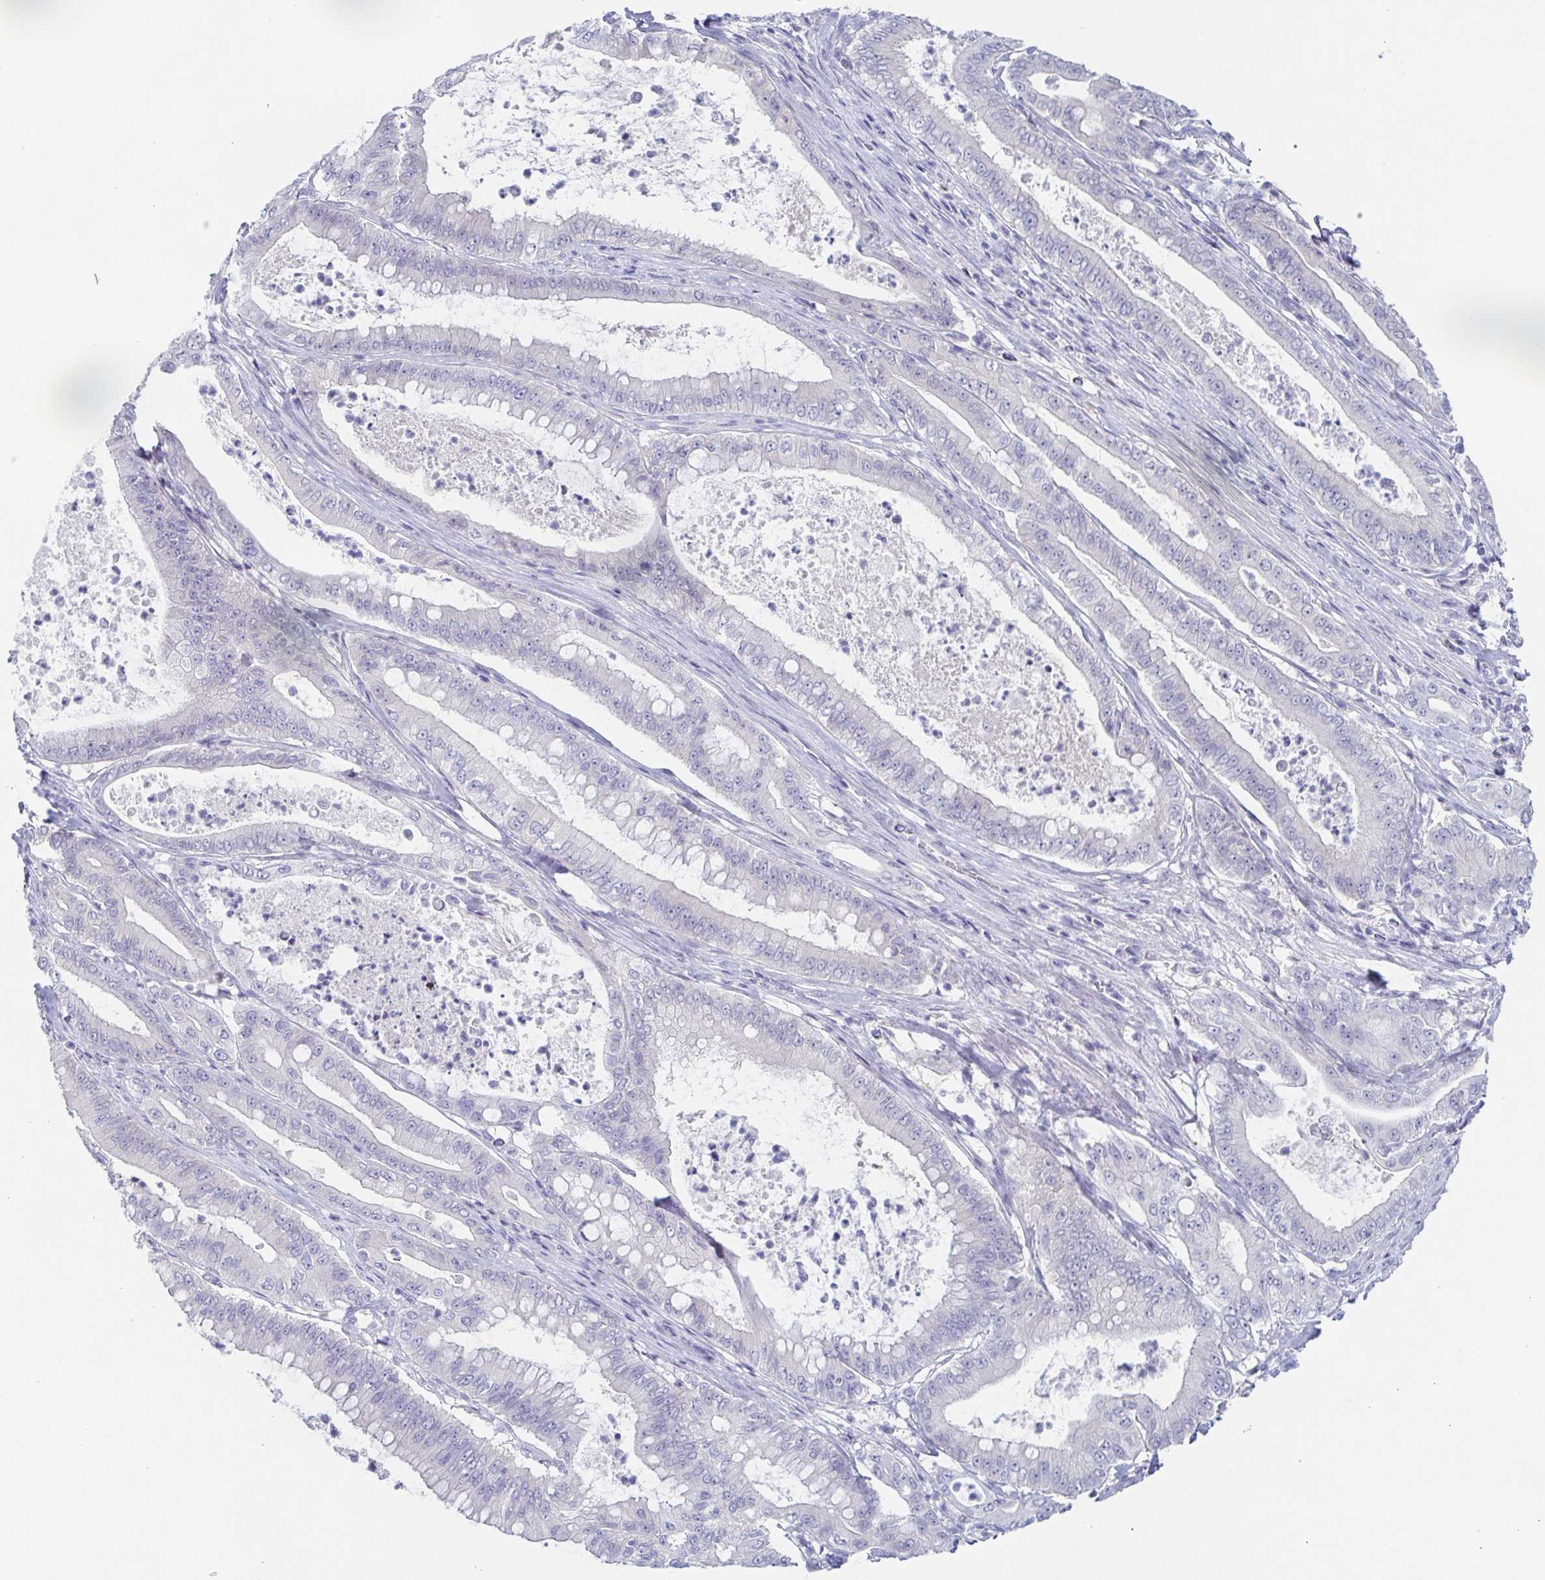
{"staining": {"intensity": "negative", "quantity": "none", "location": "none"}, "tissue": "pancreatic cancer", "cell_type": "Tumor cells", "image_type": "cancer", "snomed": [{"axis": "morphology", "description": "Adenocarcinoma, NOS"}, {"axis": "topography", "description": "Pancreas"}], "caption": "Protein analysis of adenocarcinoma (pancreatic) shows no significant positivity in tumor cells.", "gene": "HTR2A", "patient": {"sex": "male", "age": 71}}